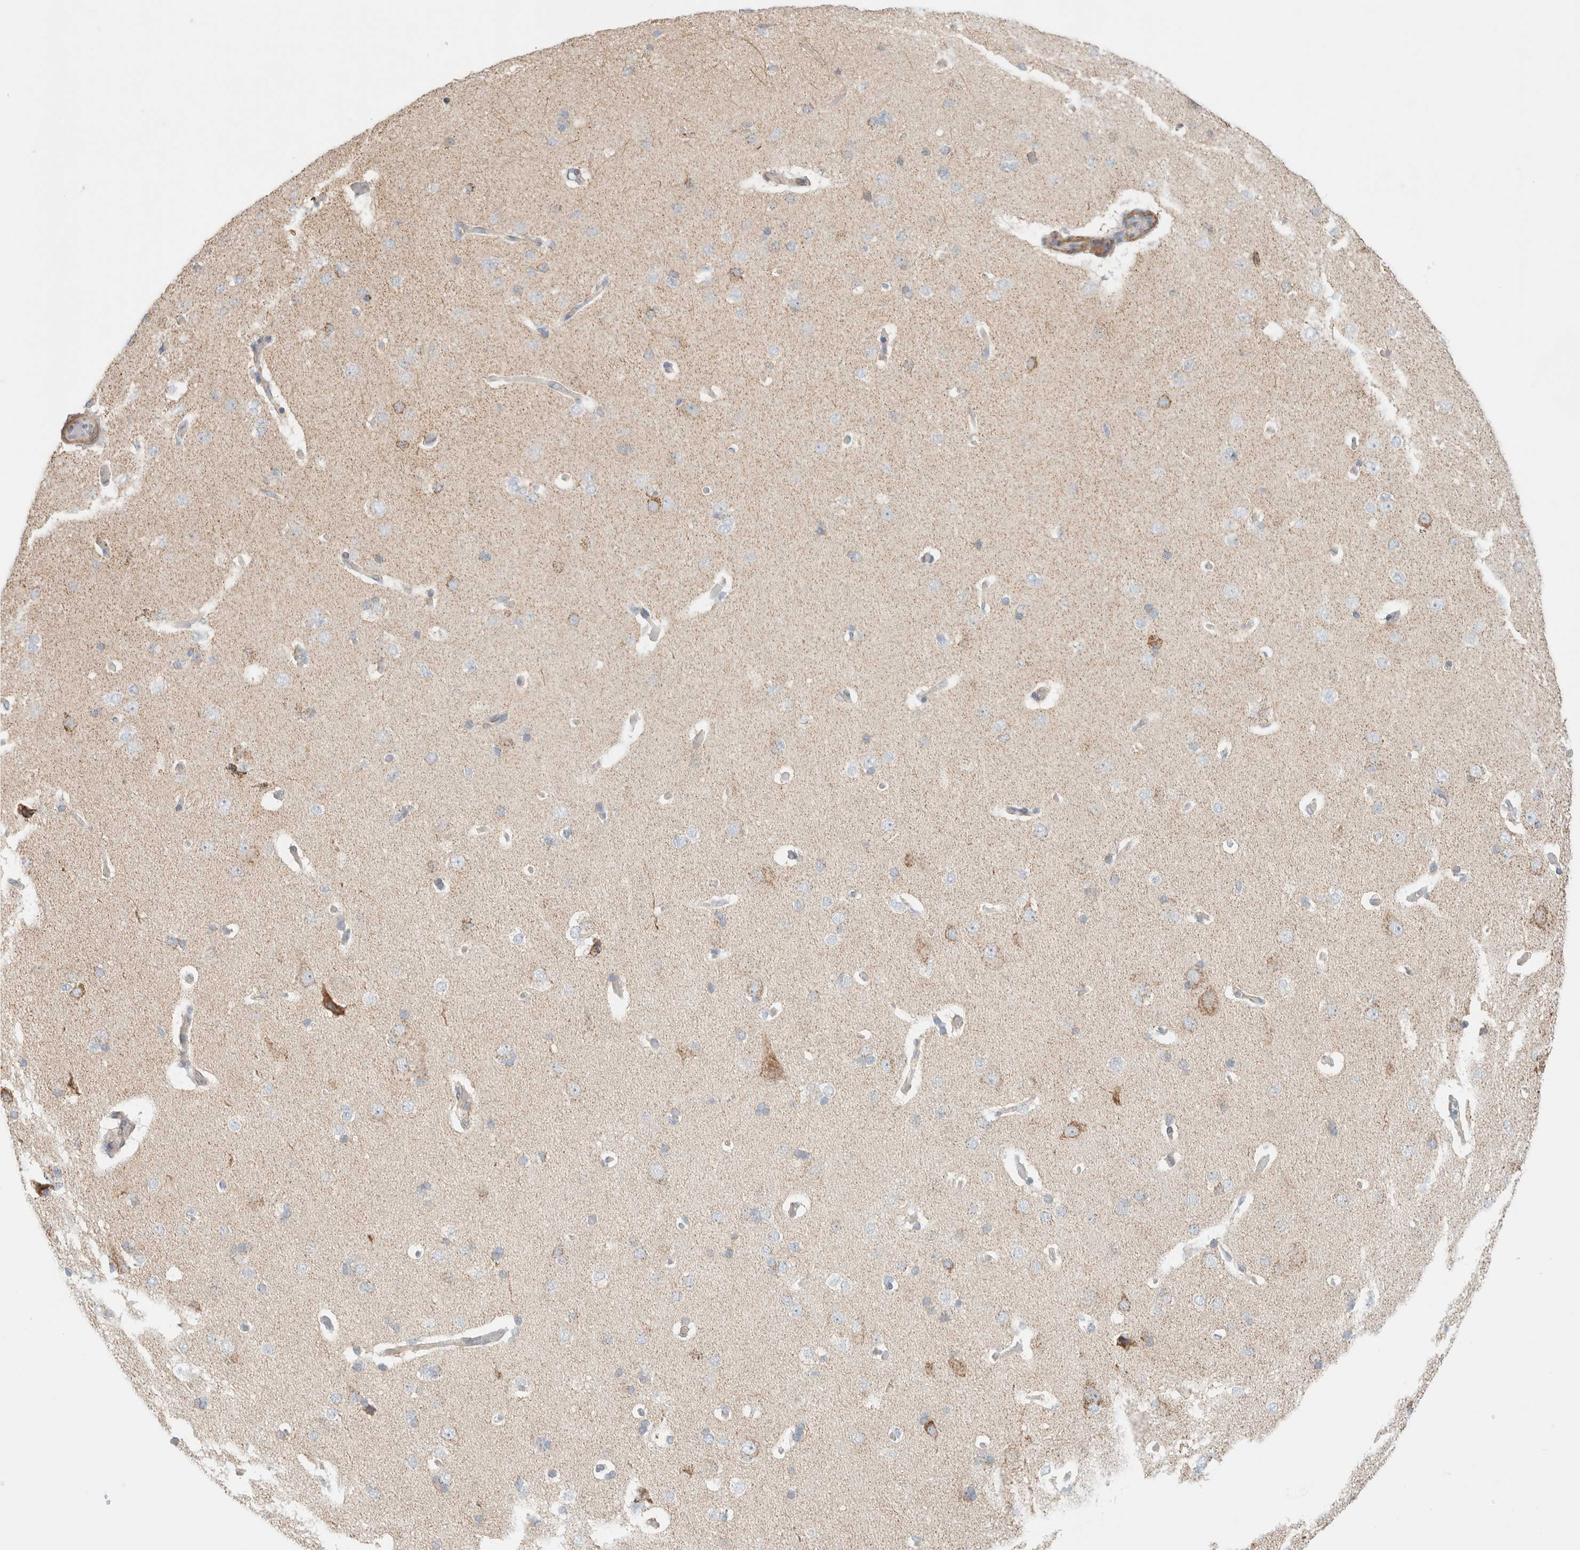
{"staining": {"intensity": "weak", "quantity": ">75%", "location": "cytoplasmic/membranous"}, "tissue": "cerebral cortex", "cell_type": "Endothelial cells", "image_type": "normal", "snomed": [{"axis": "morphology", "description": "Normal tissue, NOS"}, {"axis": "topography", "description": "Cerebral cortex"}], "caption": "Endothelial cells show weak cytoplasmic/membranous expression in approximately >75% of cells in benign cerebral cortex.", "gene": "MRM3", "patient": {"sex": "male", "age": 62}}